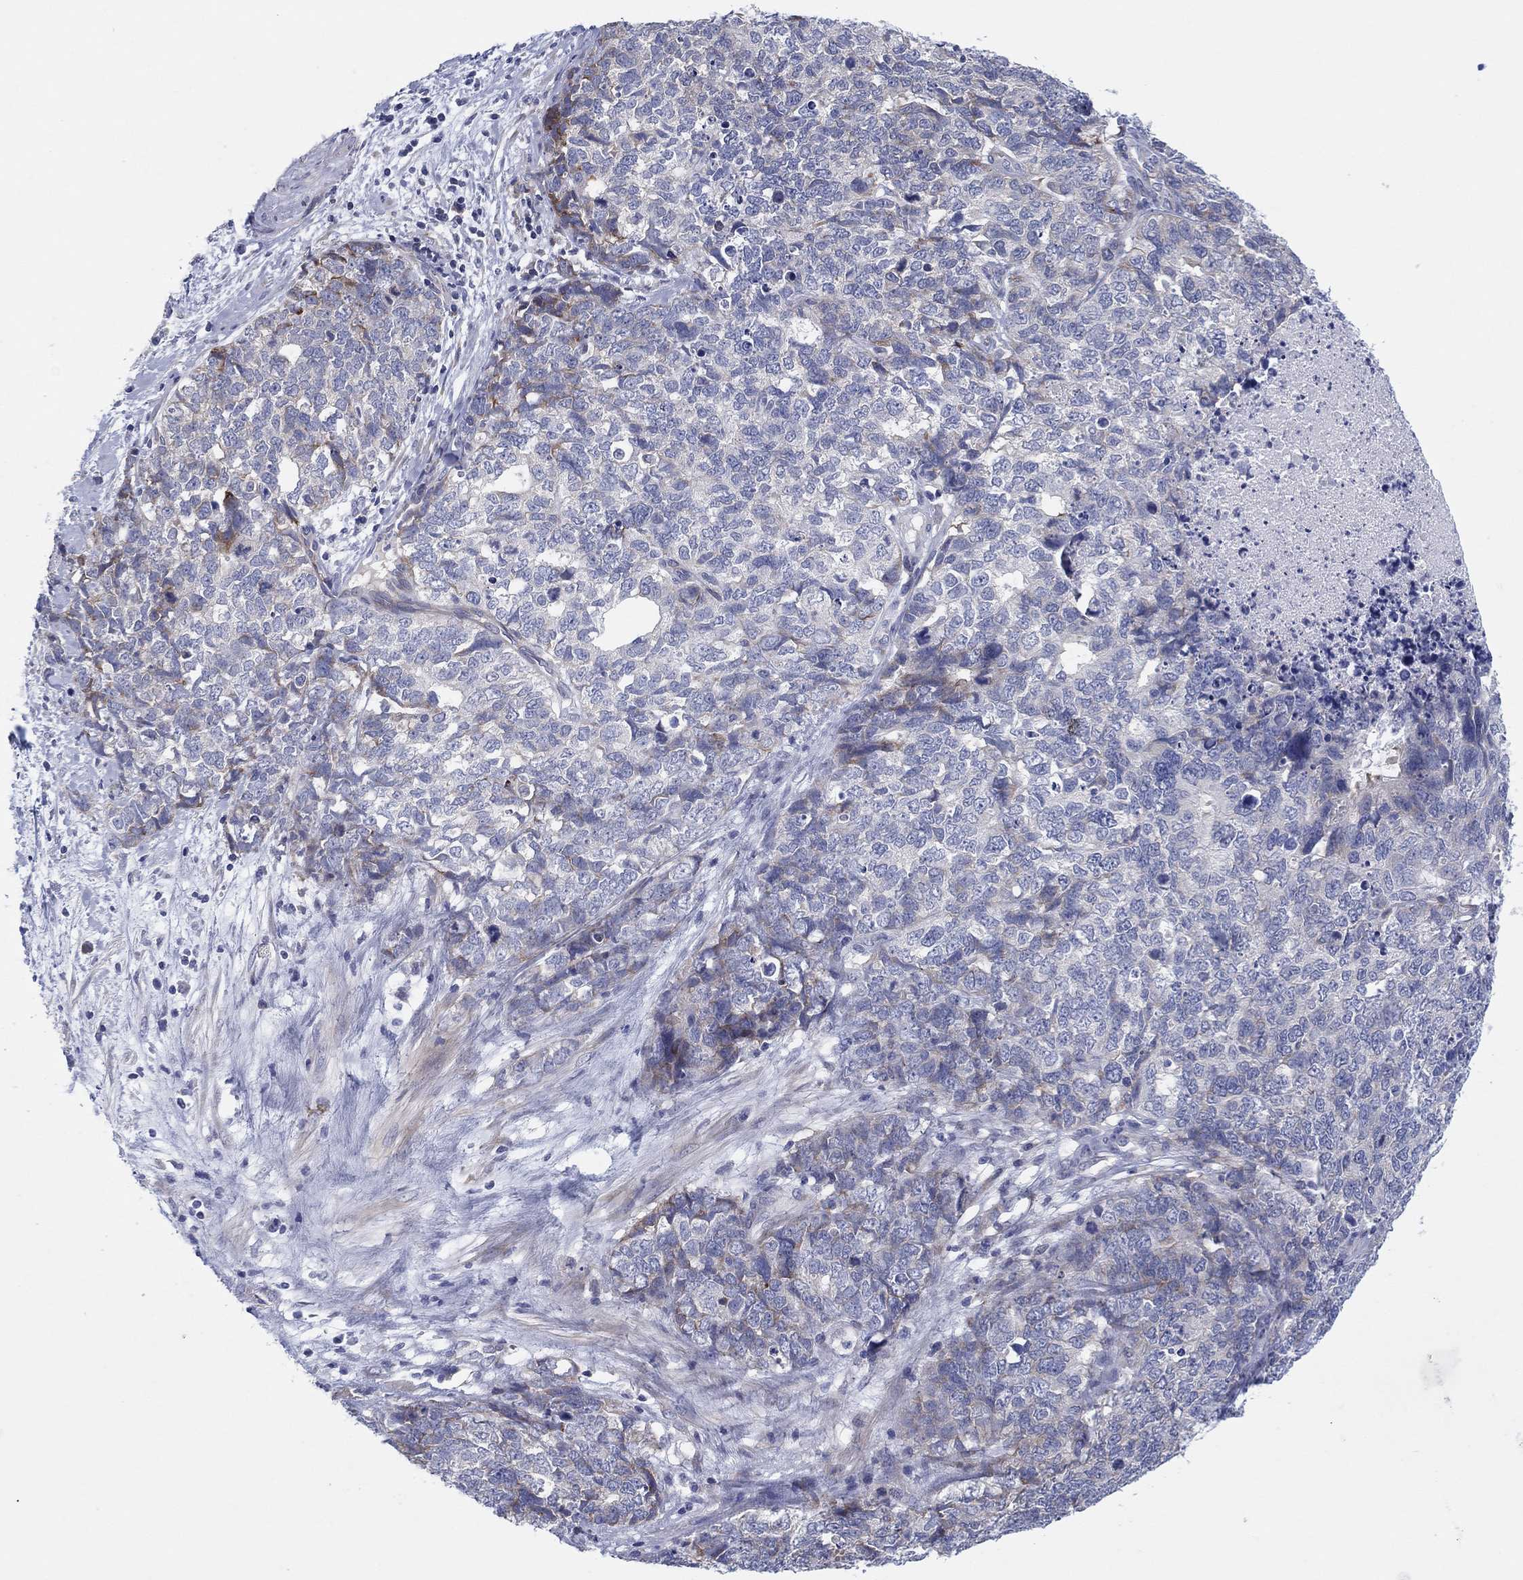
{"staining": {"intensity": "moderate", "quantity": "<25%", "location": "cytoplasmic/membranous"}, "tissue": "cervical cancer", "cell_type": "Tumor cells", "image_type": "cancer", "snomed": [{"axis": "morphology", "description": "Squamous cell carcinoma, NOS"}, {"axis": "topography", "description": "Cervix"}], "caption": "Immunohistochemistry histopathology image of neoplastic tissue: cervical squamous cell carcinoma stained using immunohistochemistry reveals low levels of moderate protein expression localized specifically in the cytoplasmic/membranous of tumor cells, appearing as a cytoplasmic/membranous brown color.", "gene": "HEATR4", "patient": {"sex": "female", "age": 63}}